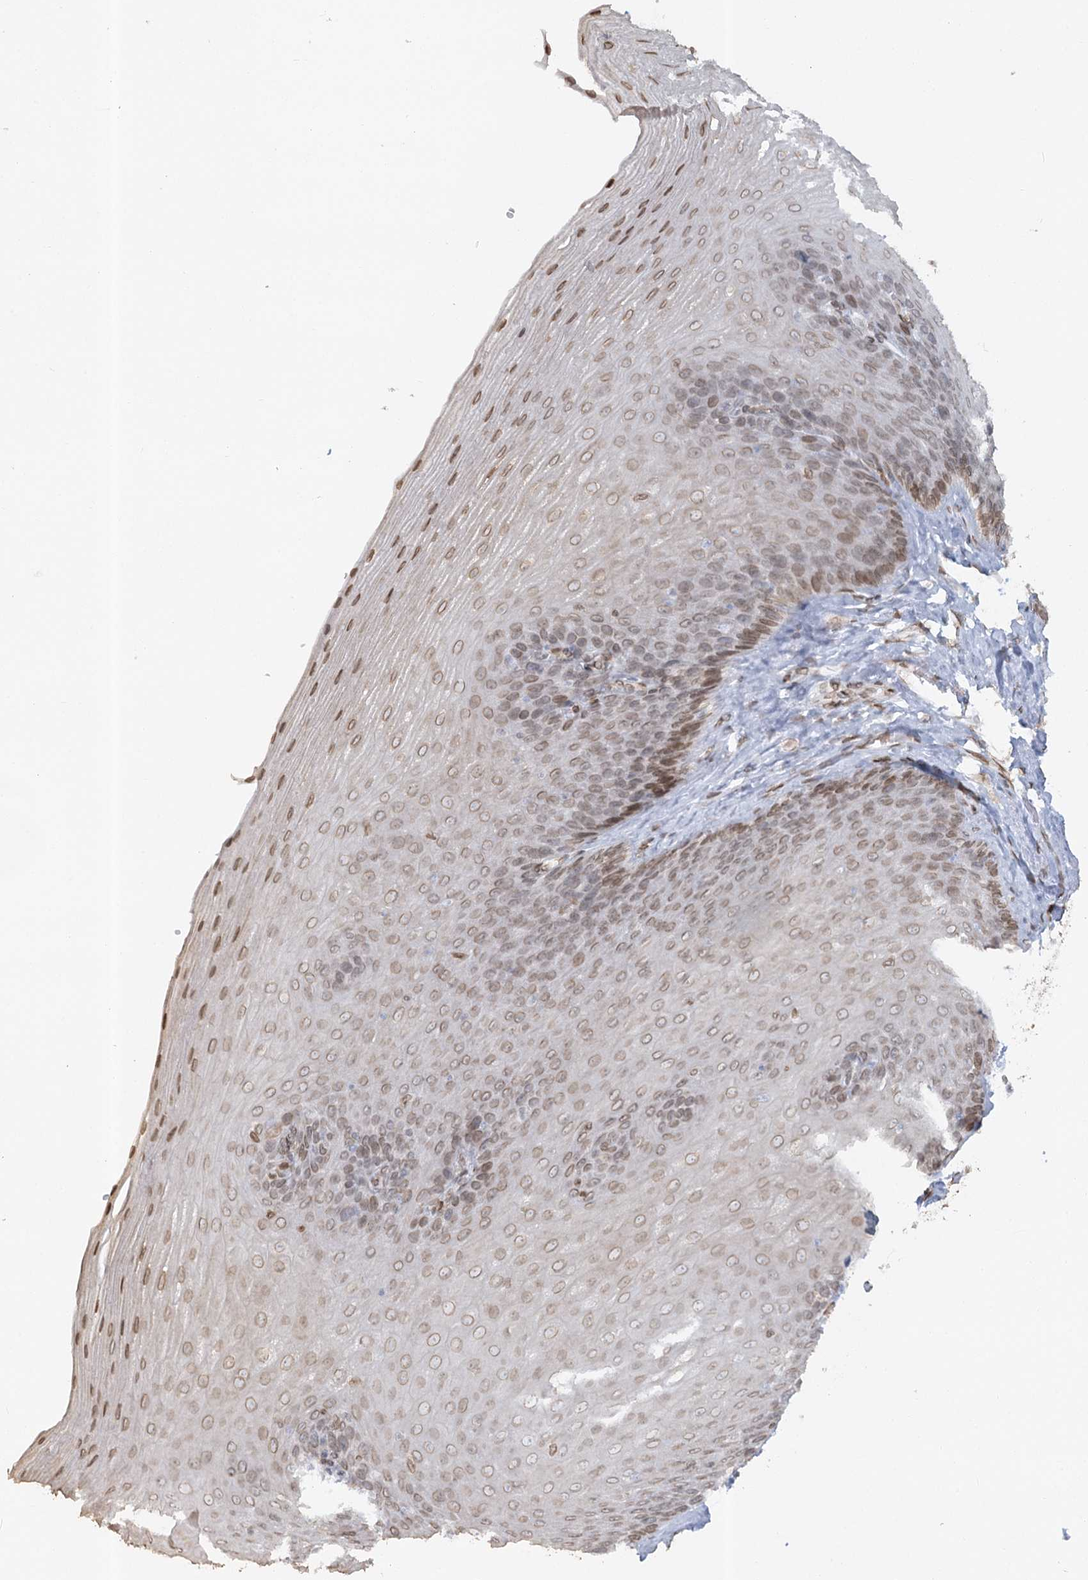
{"staining": {"intensity": "moderate", "quantity": ">75%", "location": "cytoplasmic/membranous"}, "tissue": "esophagus", "cell_type": "Squamous epithelial cells", "image_type": "normal", "snomed": [{"axis": "morphology", "description": "Normal tissue, NOS"}, {"axis": "topography", "description": "Esophagus"}], "caption": "Esophagus stained with immunohistochemistry demonstrates moderate cytoplasmic/membranous staining in approximately >75% of squamous epithelial cells. (Brightfield microscopy of DAB IHC at high magnification).", "gene": "VWA5A", "patient": {"sex": "female", "age": 66}}